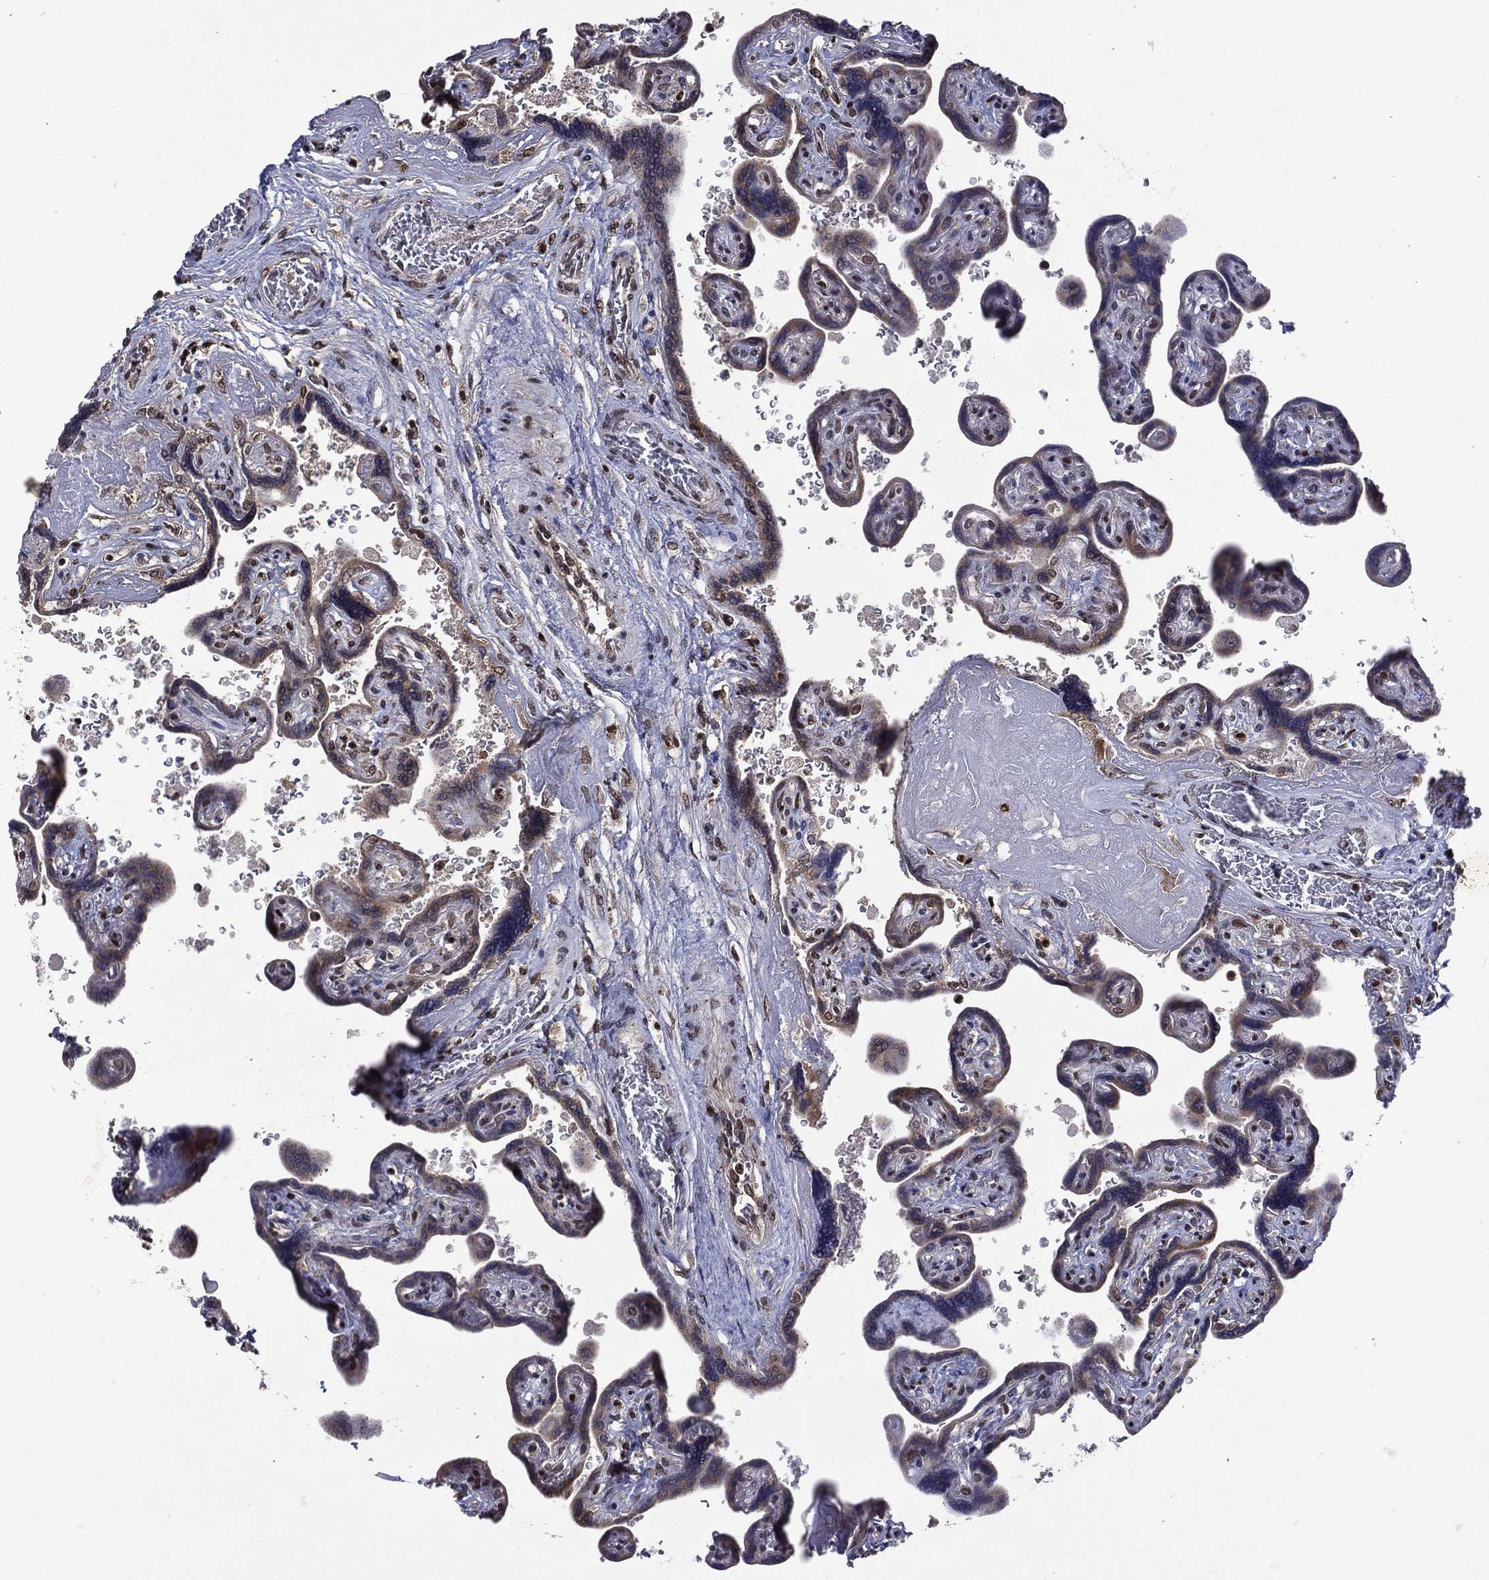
{"staining": {"intensity": "moderate", "quantity": ">75%", "location": "cytoplasmic/membranous,nuclear"}, "tissue": "placenta", "cell_type": "Decidual cells", "image_type": "normal", "snomed": [{"axis": "morphology", "description": "Normal tissue, NOS"}, {"axis": "topography", "description": "Placenta"}], "caption": "IHC of unremarkable placenta reveals medium levels of moderate cytoplasmic/membranous,nuclear staining in approximately >75% of decidual cells.", "gene": "DMAP1", "patient": {"sex": "female", "age": 32}}